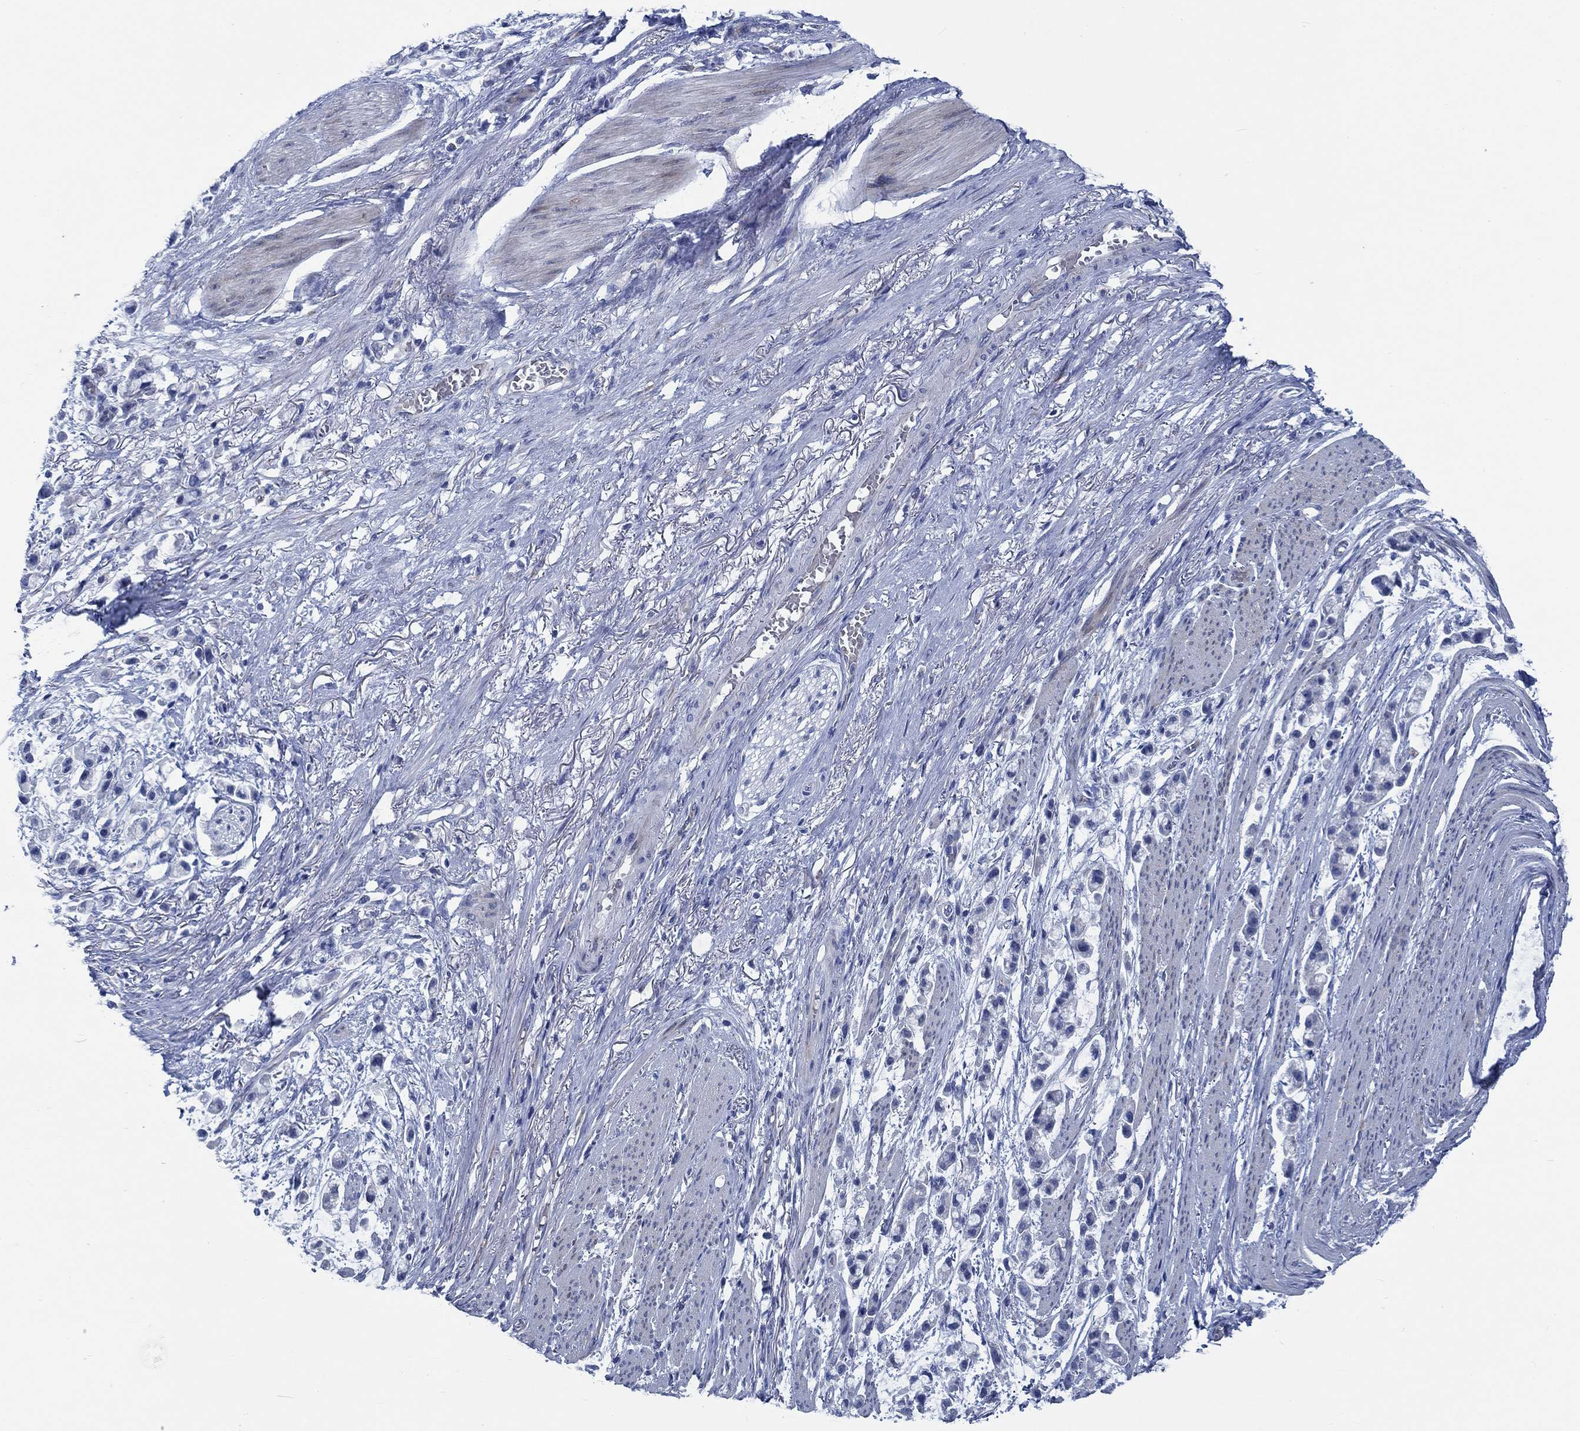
{"staining": {"intensity": "negative", "quantity": "none", "location": "none"}, "tissue": "stomach cancer", "cell_type": "Tumor cells", "image_type": "cancer", "snomed": [{"axis": "morphology", "description": "Adenocarcinoma, NOS"}, {"axis": "topography", "description": "Stomach"}], "caption": "IHC of human stomach cancer reveals no positivity in tumor cells.", "gene": "SVEP1", "patient": {"sex": "female", "age": 81}}